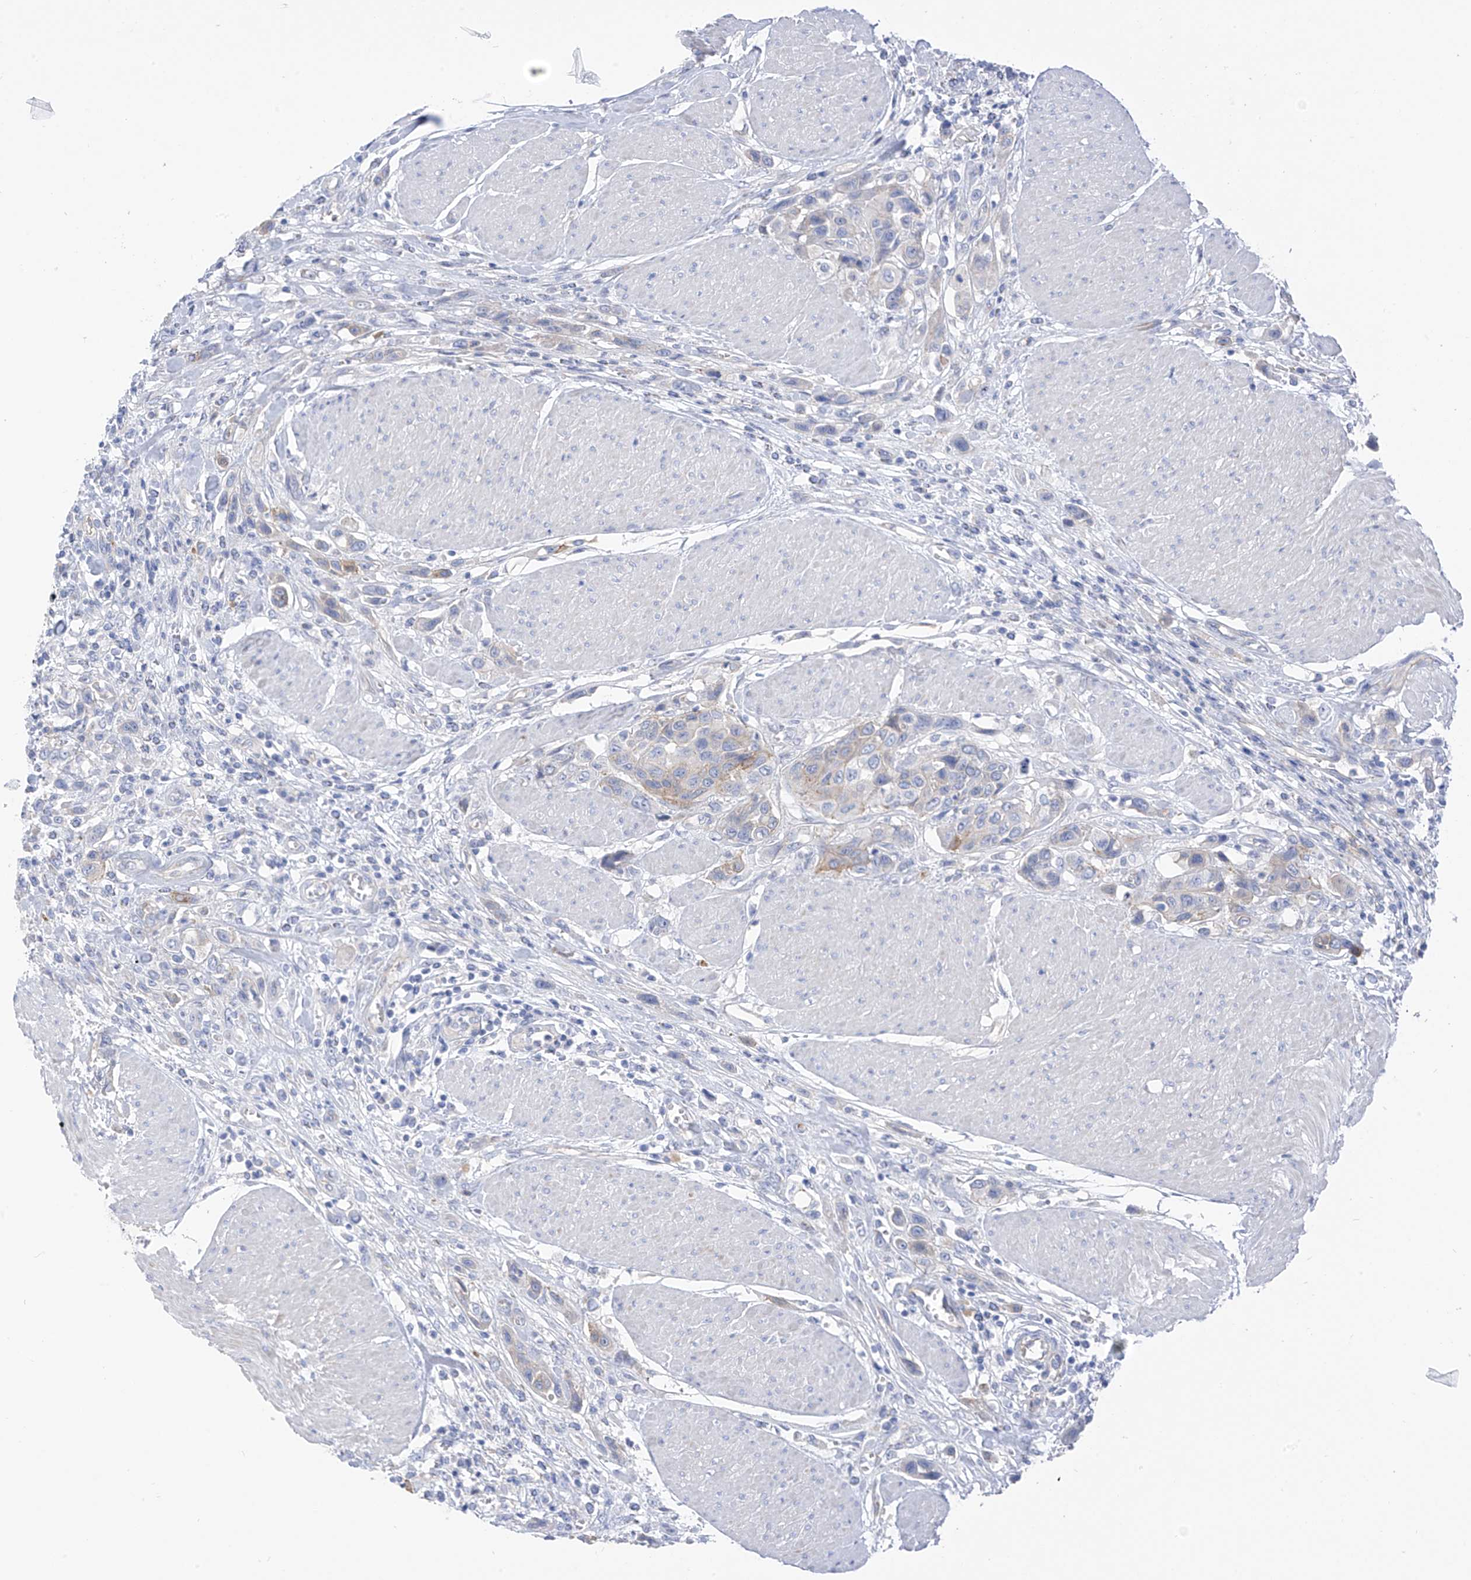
{"staining": {"intensity": "weak", "quantity": "<25%", "location": "cytoplasmic/membranous"}, "tissue": "urothelial cancer", "cell_type": "Tumor cells", "image_type": "cancer", "snomed": [{"axis": "morphology", "description": "Urothelial carcinoma, High grade"}, {"axis": "topography", "description": "Urinary bladder"}], "caption": "An immunohistochemistry histopathology image of urothelial cancer is shown. There is no staining in tumor cells of urothelial cancer.", "gene": "ITGA9", "patient": {"sex": "male", "age": 50}}